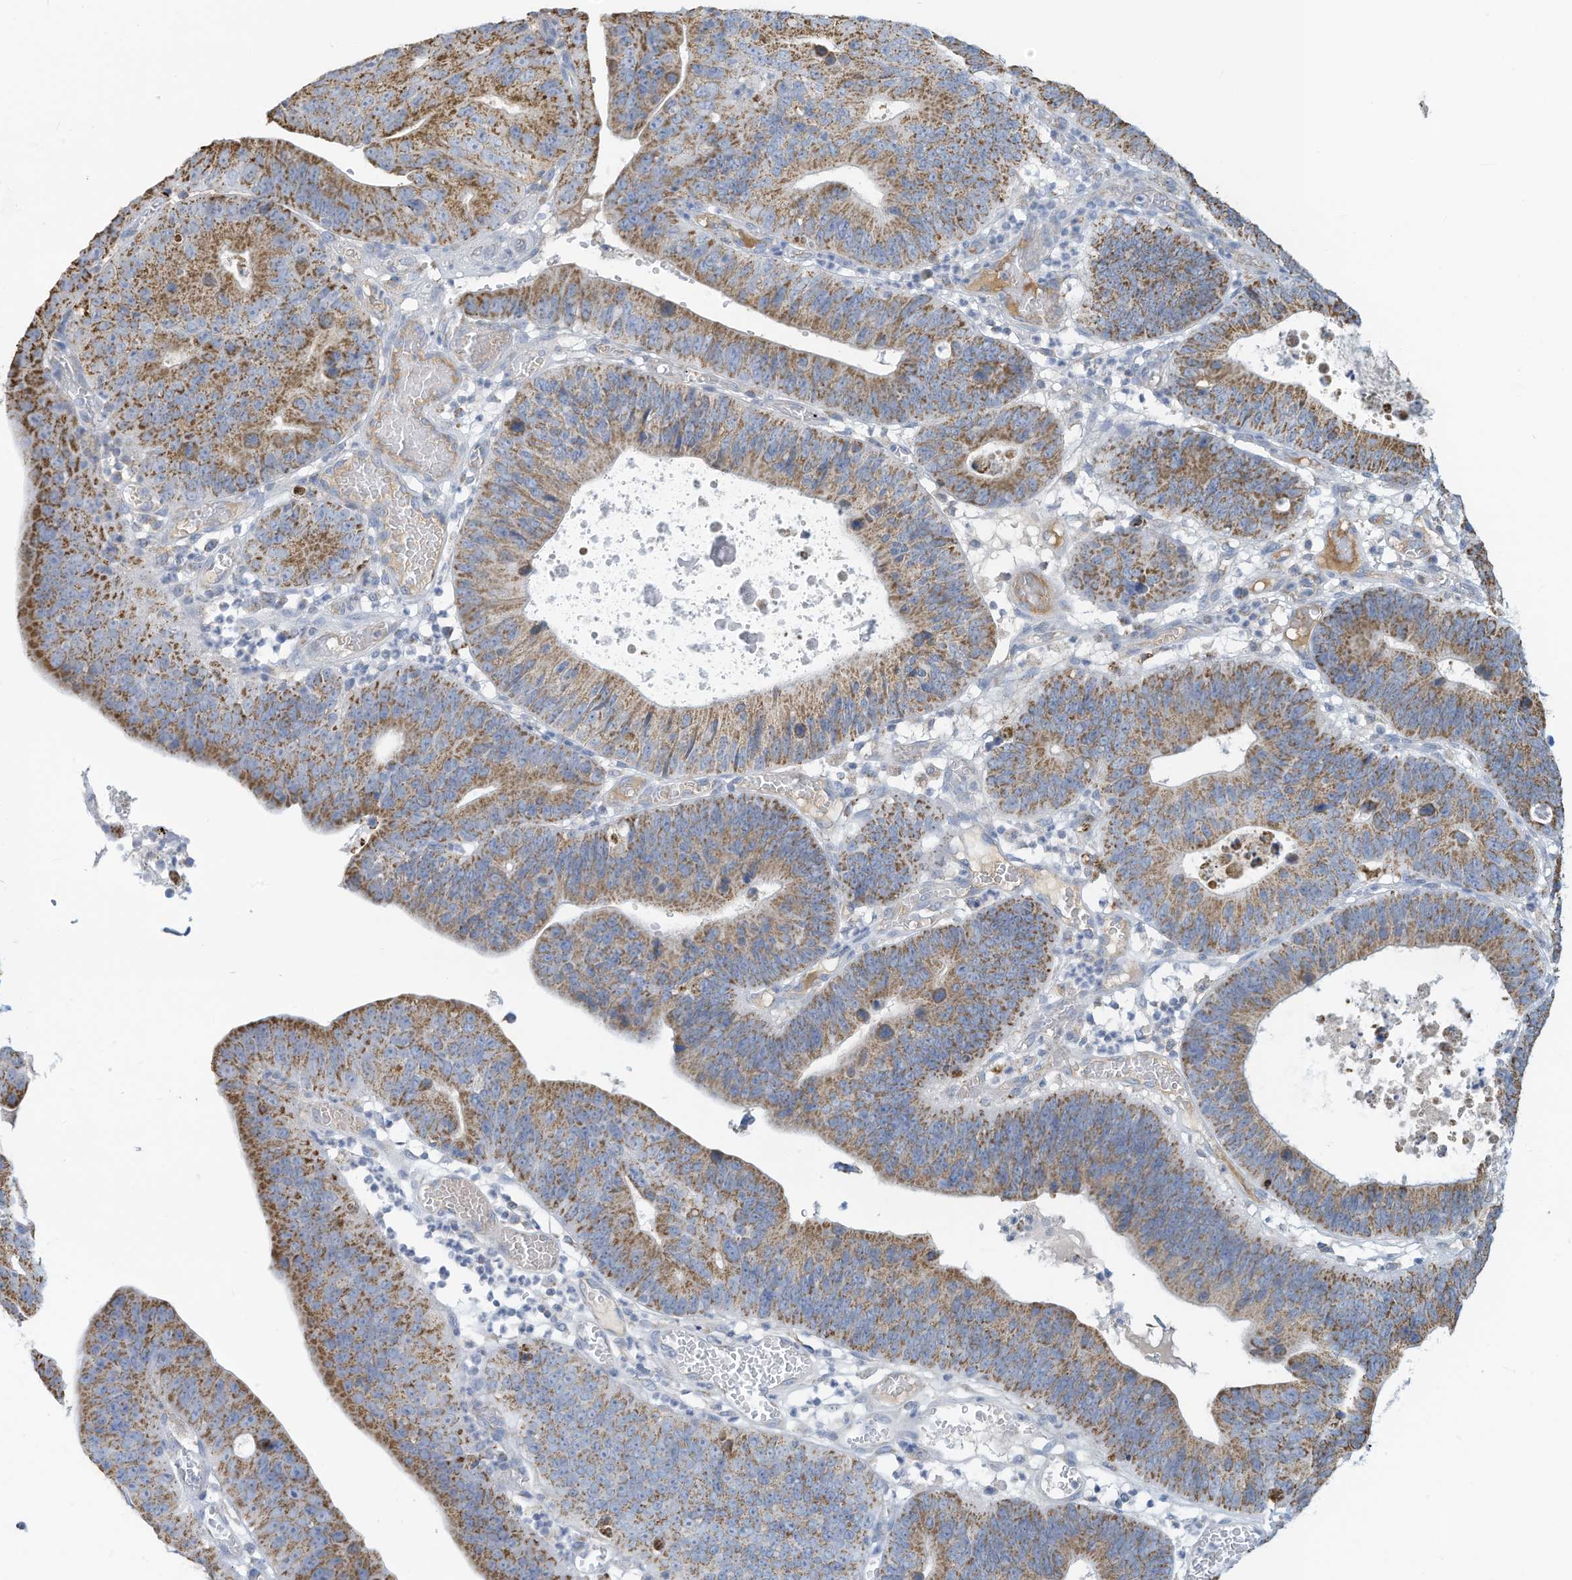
{"staining": {"intensity": "moderate", "quantity": ">75%", "location": "cytoplasmic/membranous"}, "tissue": "stomach cancer", "cell_type": "Tumor cells", "image_type": "cancer", "snomed": [{"axis": "morphology", "description": "Adenocarcinoma, NOS"}, {"axis": "topography", "description": "Stomach"}], "caption": "Approximately >75% of tumor cells in human adenocarcinoma (stomach) display moderate cytoplasmic/membranous protein positivity as visualized by brown immunohistochemical staining.", "gene": "NLN", "patient": {"sex": "male", "age": 59}}